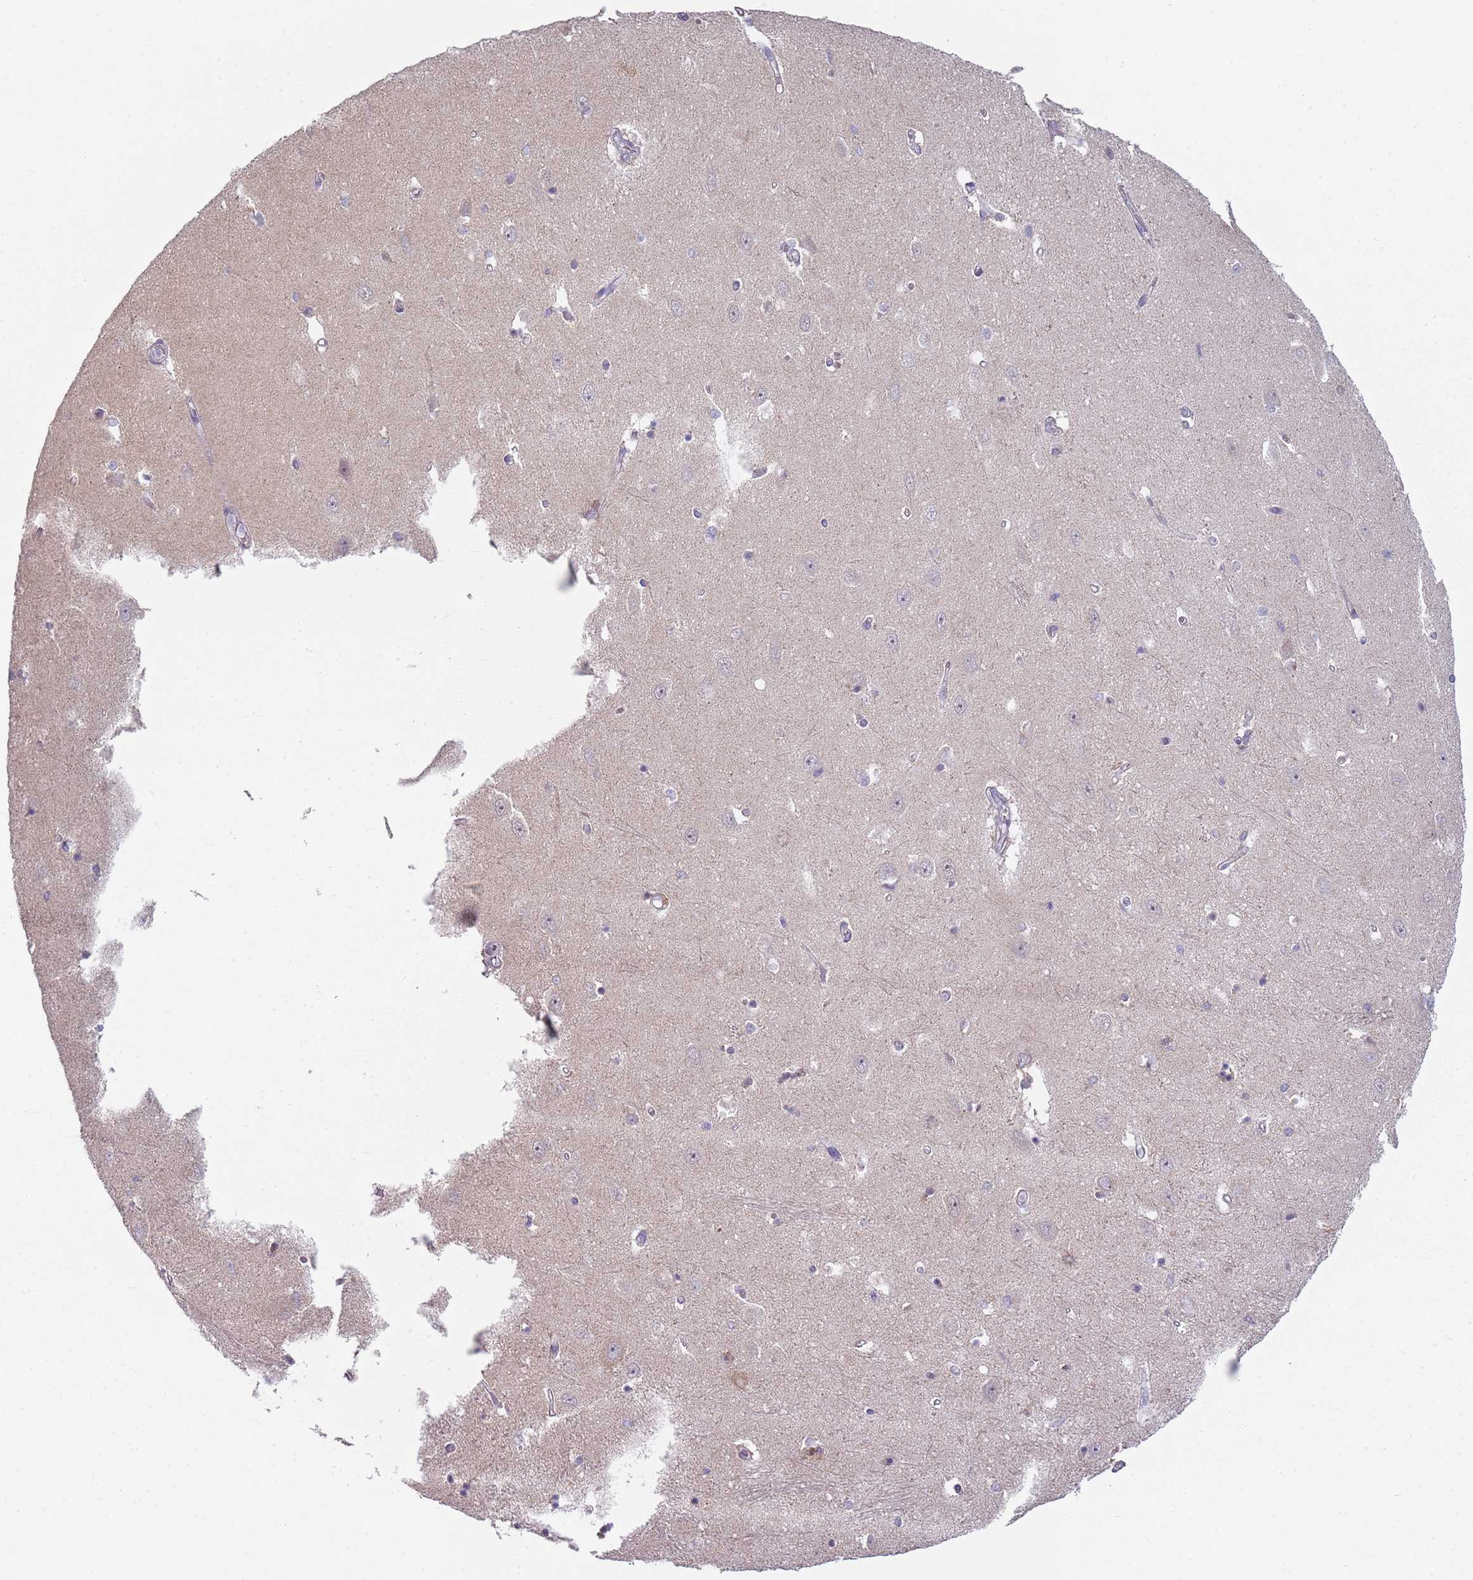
{"staining": {"intensity": "negative", "quantity": "none", "location": "none"}, "tissue": "hippocampus", "cell_type": "Glial cells", "image_type": "normal", "snomed": [{"axis": "morphology", "description": "Normal tissue, NOS"}, {"axis": "topography", "description": "Hippocampus"}], "caption": "IHC image of normal hippocampus: hippocampus stained with DAB (3,3'-diaminobenzidine) shows no significant protein positivity in glial cells. (Immunohistochemistry, brightfield microscopy, high magnification).", "gene": "SMARCAL1", "patient": {"sex": "female", "age": 64}}